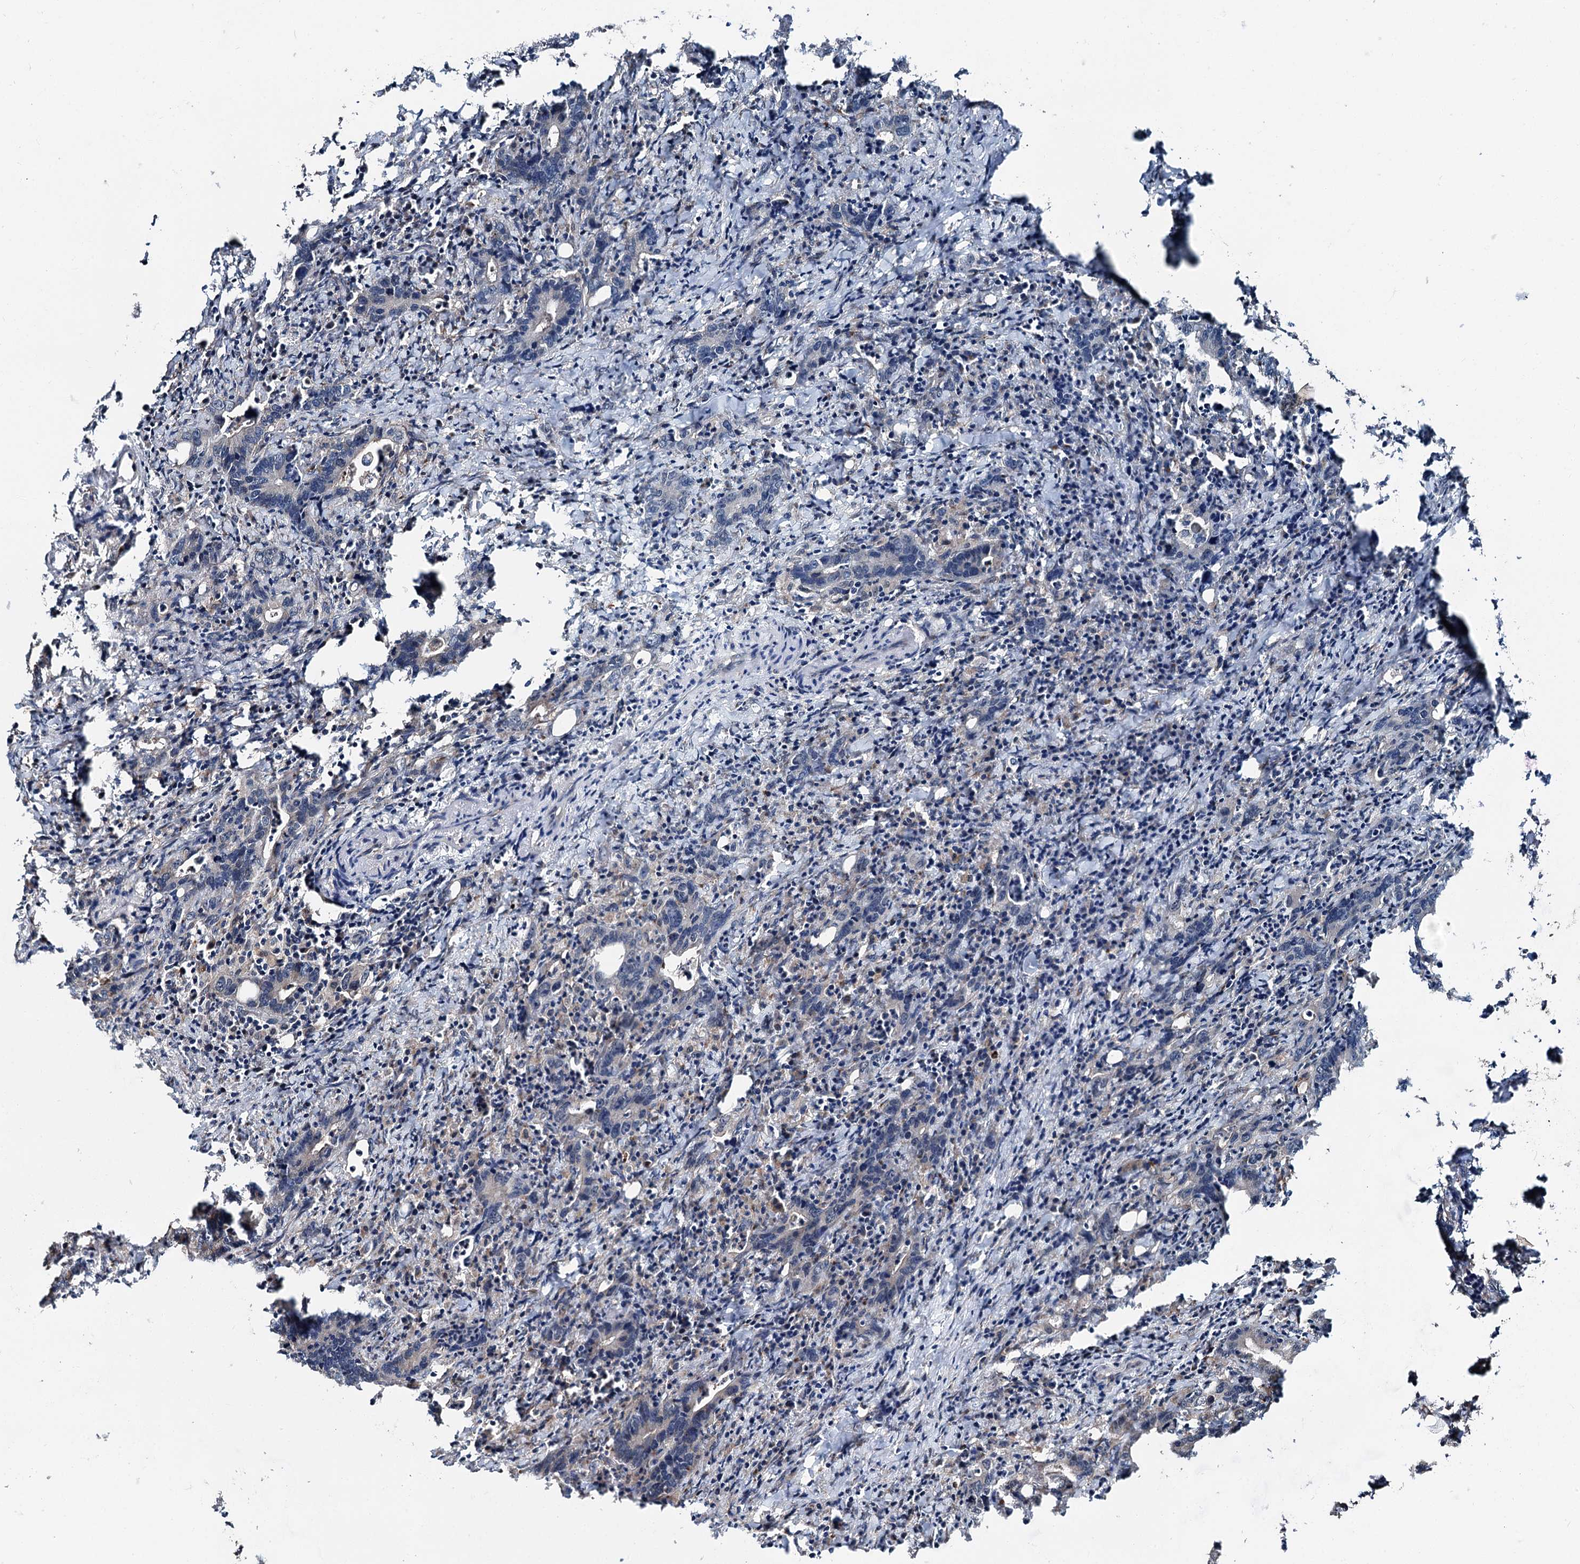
{"staining": {"intensity": "negative", "quantity": "none", "location": "none"}, "tissue": "colorectal cancer", "cell_type": "Tumor cells", "image_type": "cancer", "snomed": [{"axis": "morphology", "description": "Adenocarcinoma, NOS"}, {"axis": "topography", "description": "Colon"}], "caption": "Colorectal adenocarcinoma stained for a protein using IHC reveals no staining tumor cells.", "gene": "PSMD13", "patient": {"sex": "female", "age": 75}}